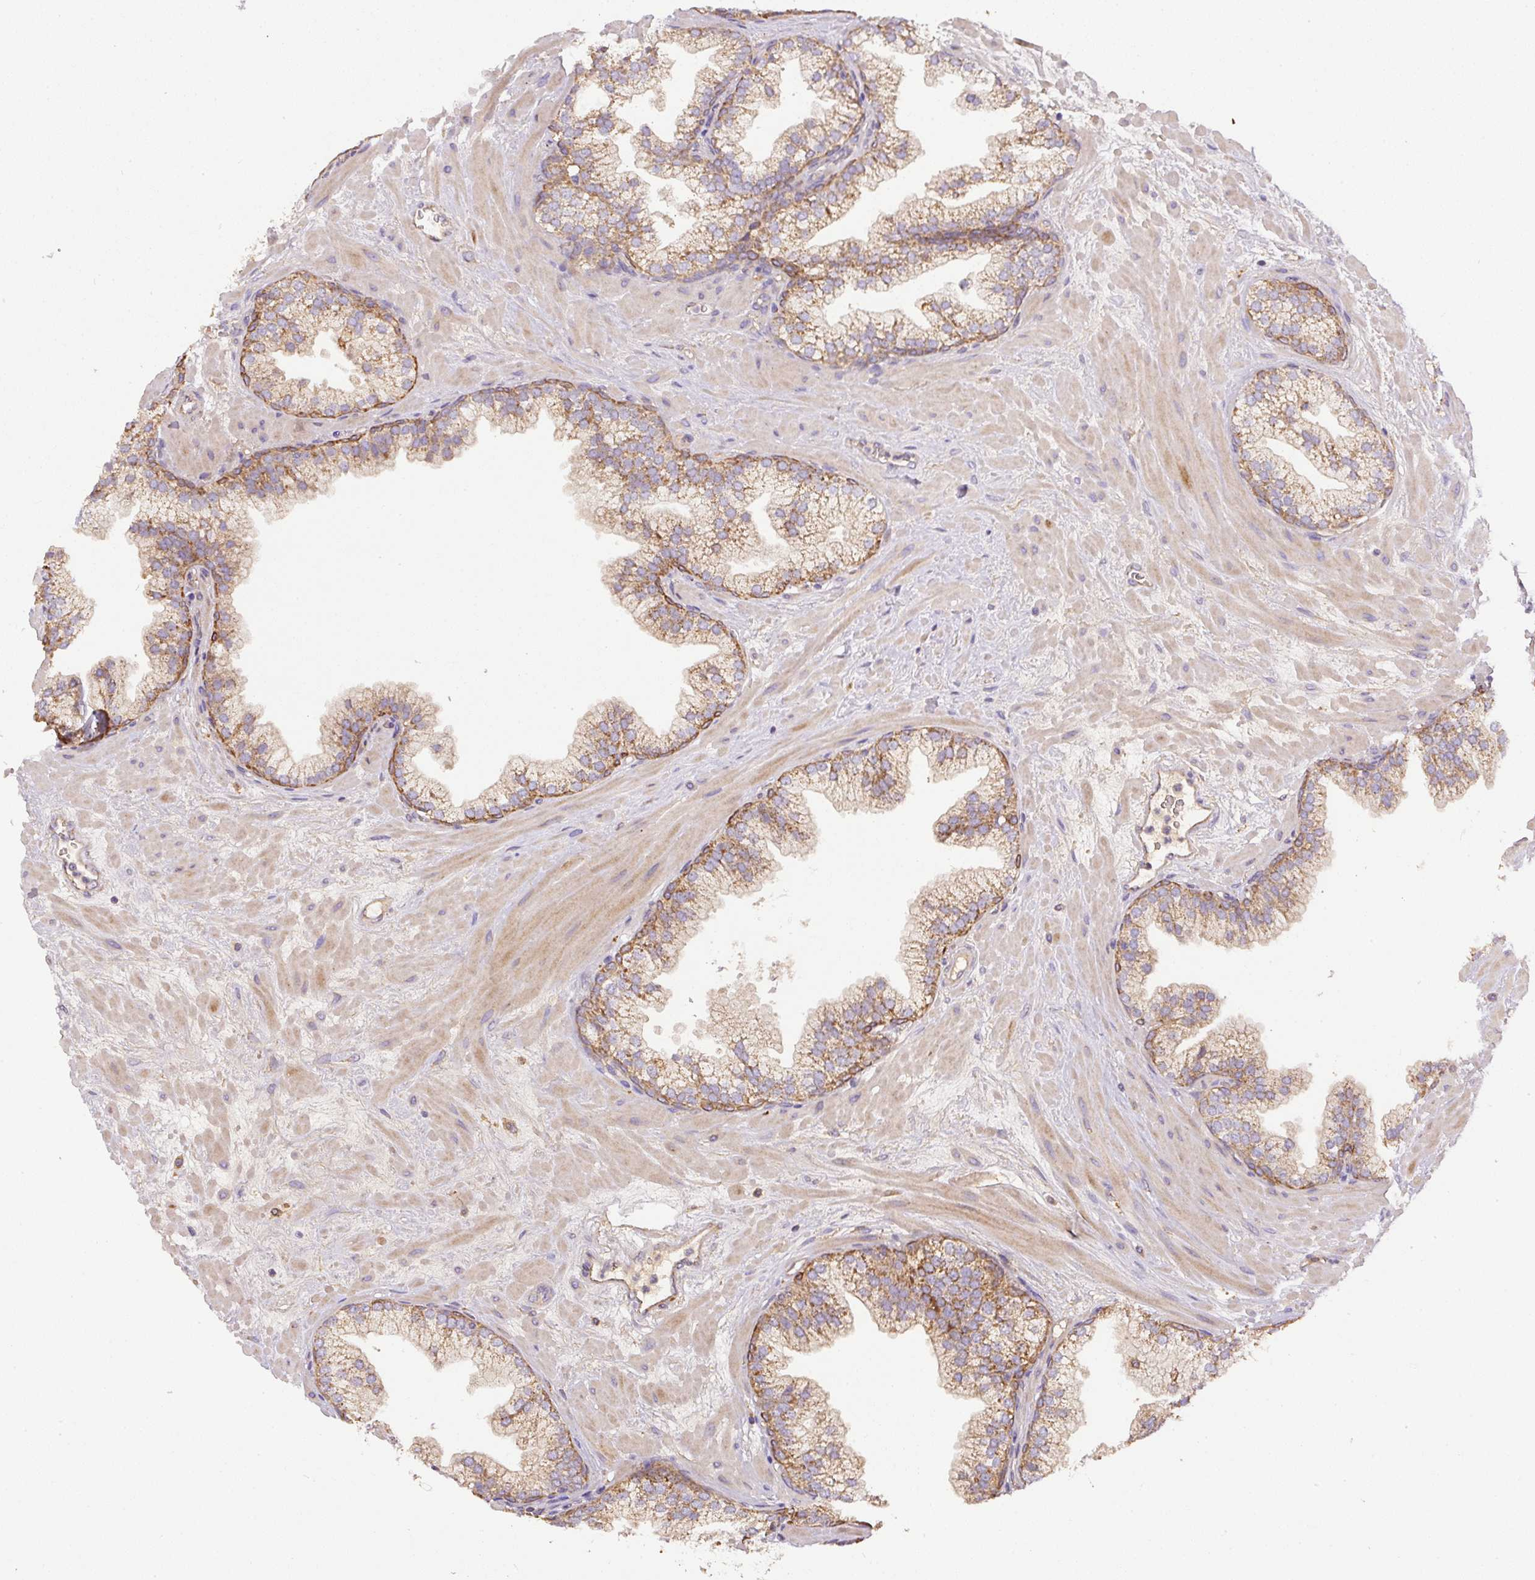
{"staining": {"intensity": "moderate", "quantity": ">75%", "location": "cytoplasmic/membranous"}, "tissue": "prostate", "cell_type": "Glandular cells", "image_type": "normal", "snomed": [{"axis": "morphology", "description": "Normal tissue, NOS"}, {"axis": "topography", "description": "Prostate"}, {"axis": "topography", "description": "Peripheral nerve tissue"}], "caption": "Prostate stained with DAB immunohistochemistry exhibits medium levels of moderate cytoplasmic/membranous positivity in approximately >75% of glandular cells.", "gene": "DAPK1", "patient": {"sex": "male", "age": 61}}